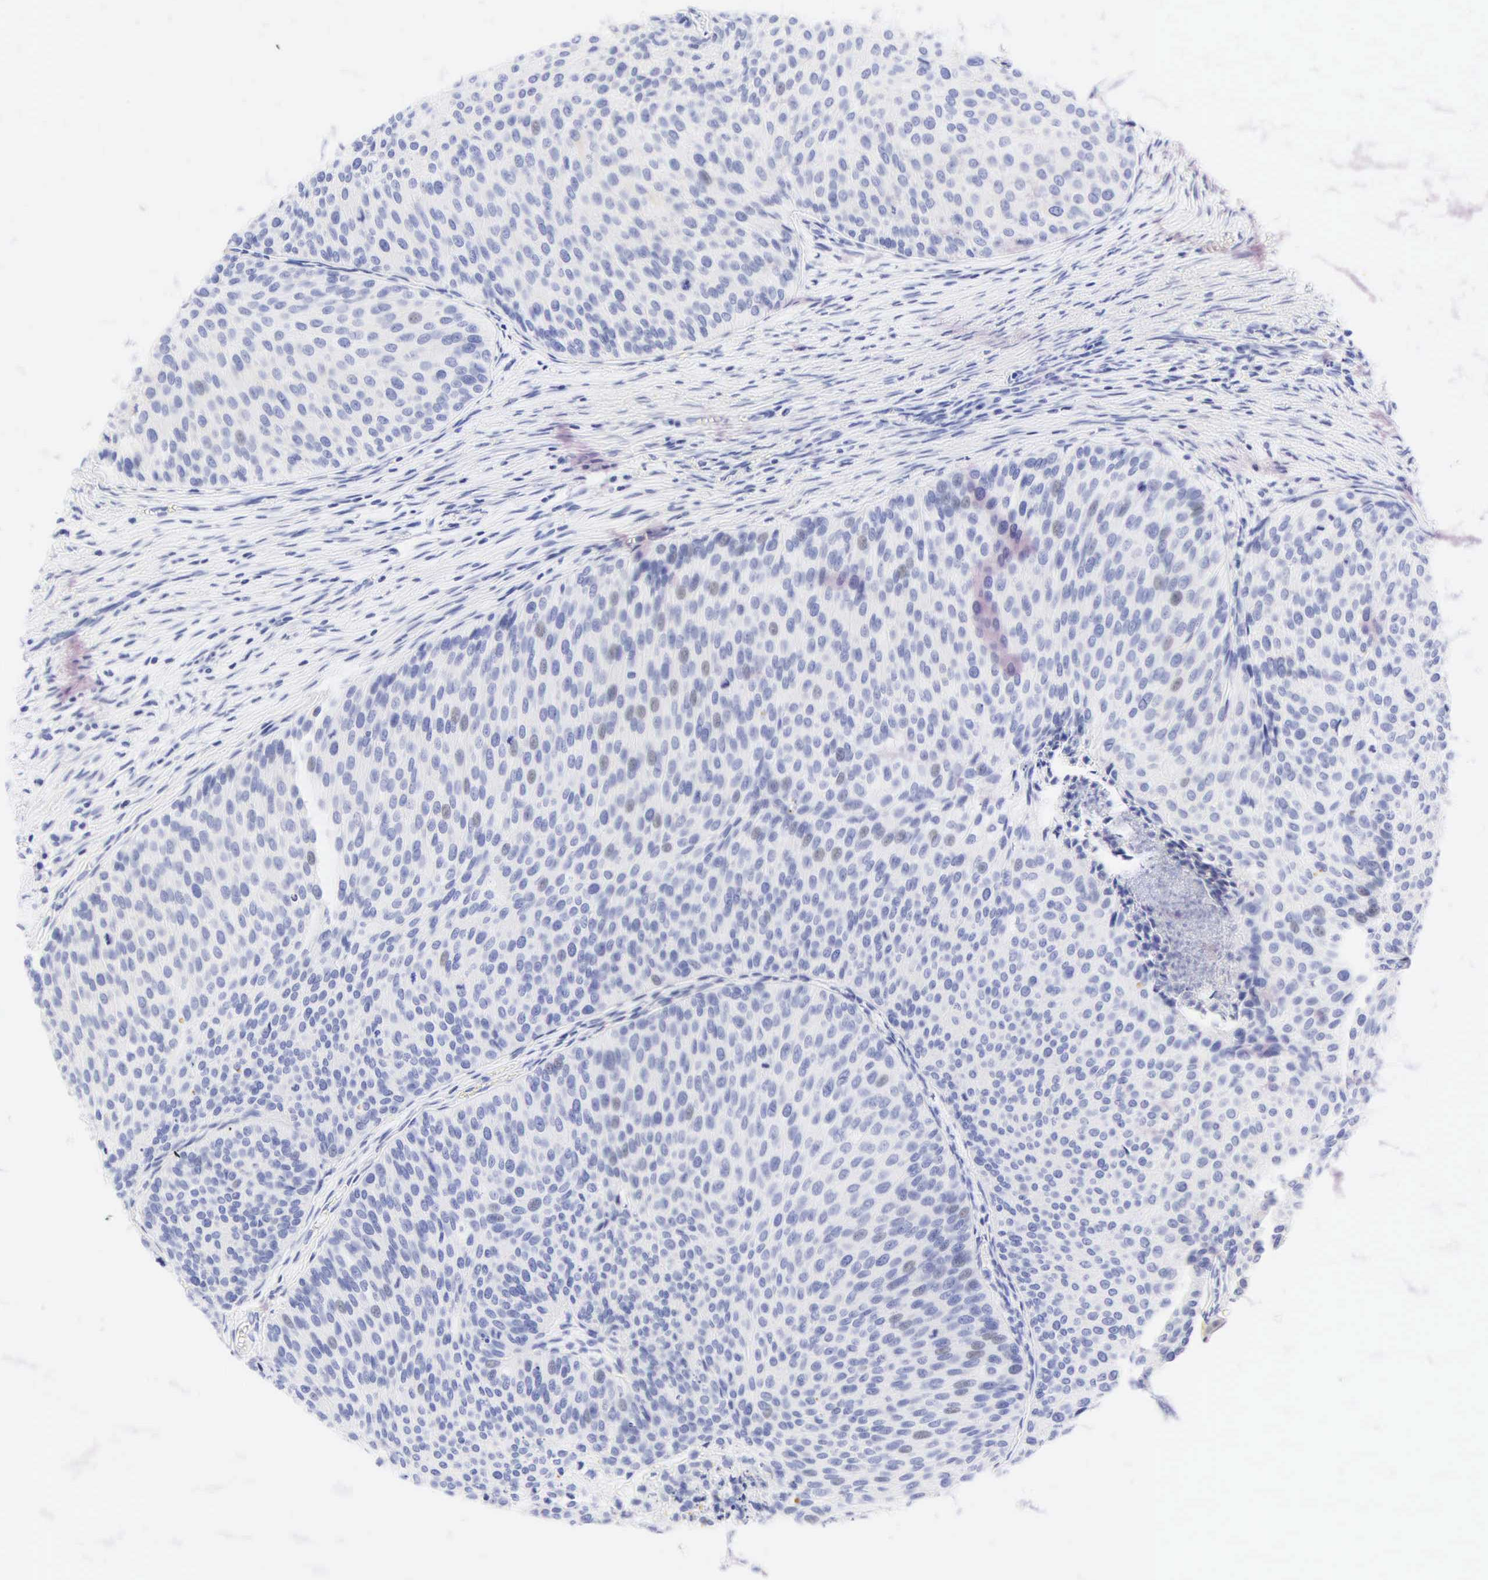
{"staining": {"intensity": "negative", "quantity": "none", "location": "none"}, "tissue": "urothelial cancer", "cell_type": "Tumor cells", "image_type": "cancer", "snomed": [{"axis": "morphology", "description": "Urothelial carcinoma, Low grade"}, {"axis": "topography", "description": "Urinary bladder"}], "caption": "This is an IHC image of human urothelial cancer. There is no expression in tumor cells.", "gene": "KRT20", "patient": {"sex": "male", "age": 84}}